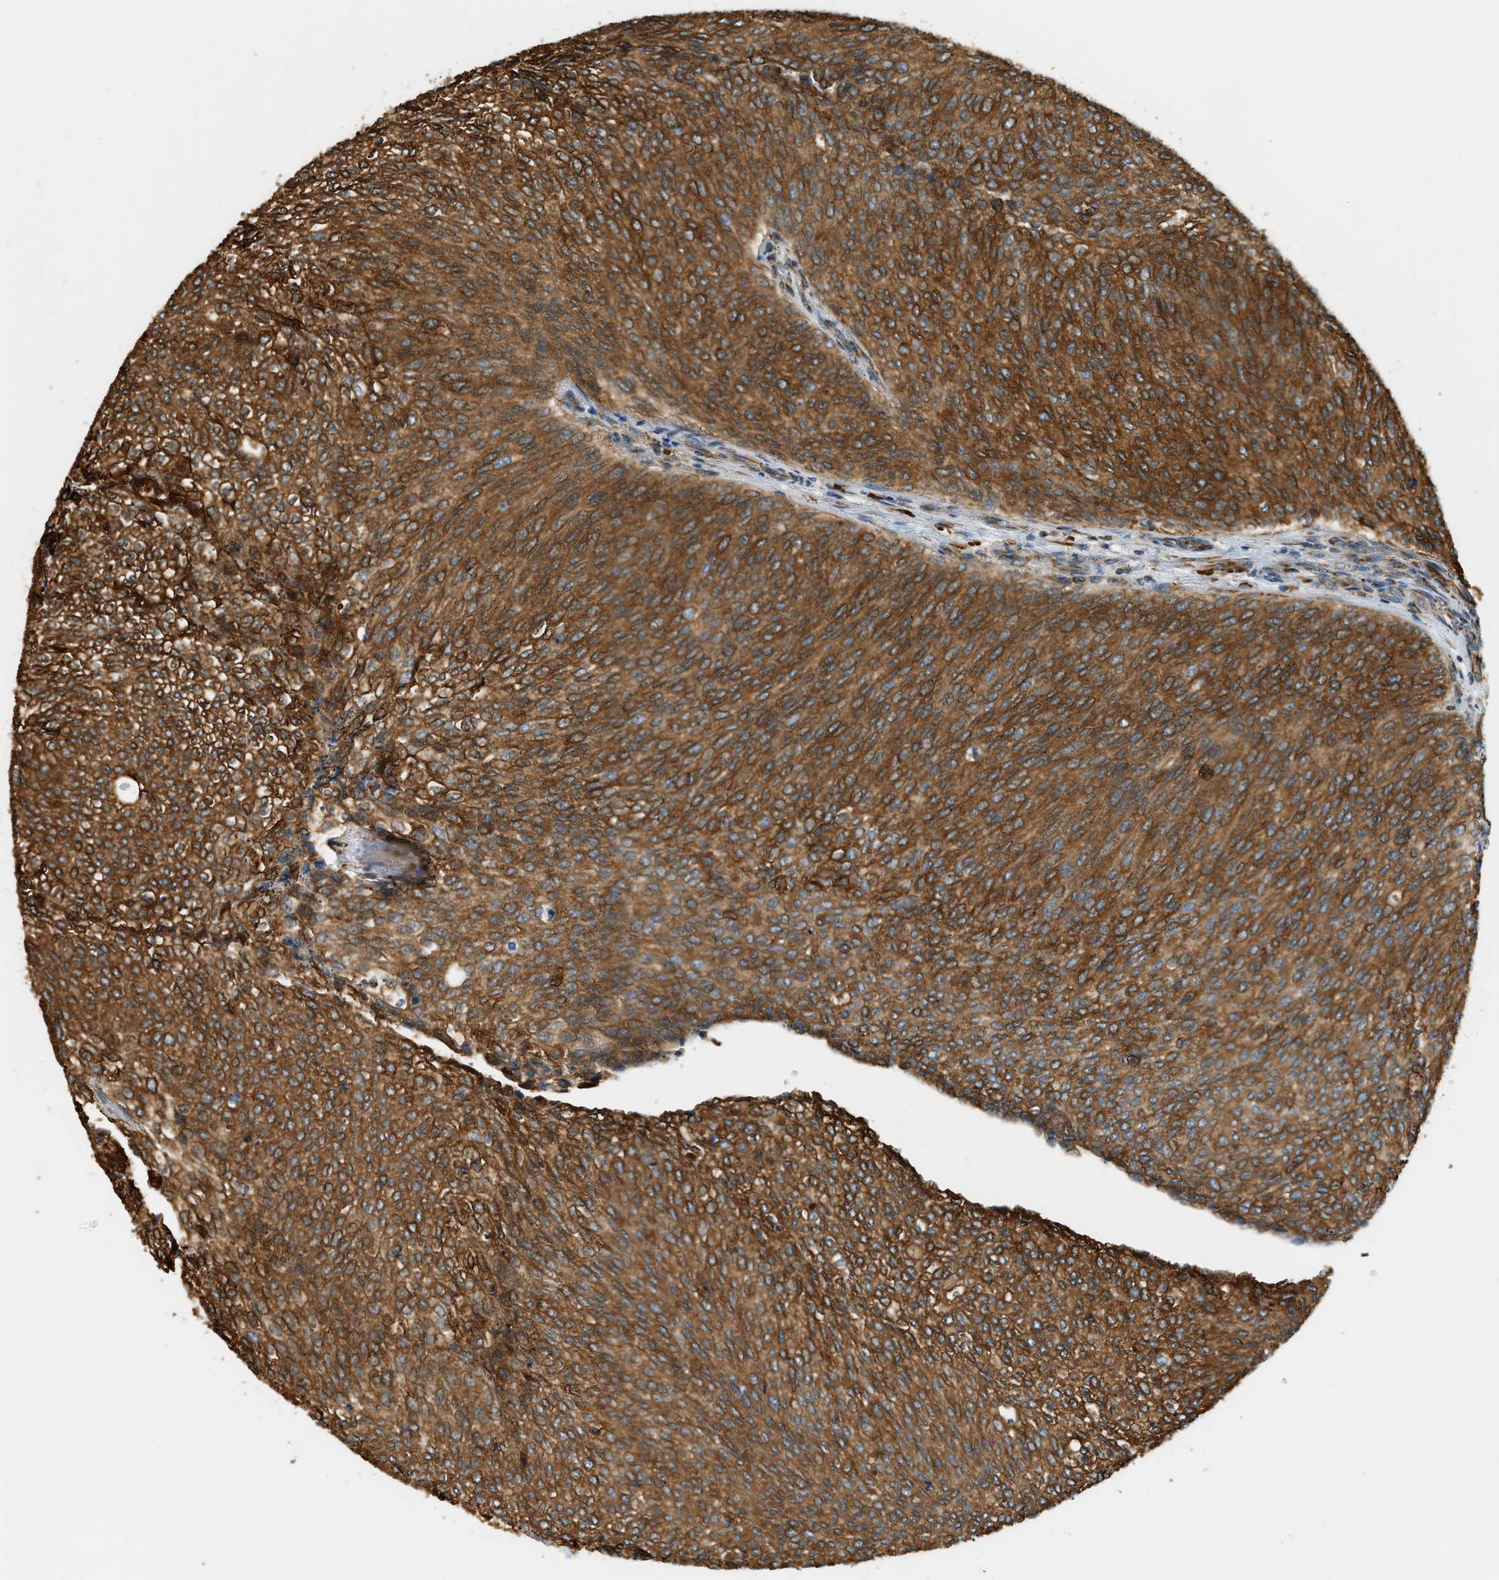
{"staining": {"intensity": "strong", "quantity": ">75%", "location": "cytoplasmic/membranous"}, "tissue": "urothelial cancer", "cell_type": "Tumor cells", "image_type": "cancer", "snomed": [{"axis": "morphology", "description": "Urothelial carcinoma, Low grade"}, {"axis": "topography", "description": "Urinary bladder"}], "caption": "Low-grade urothelial carcinoma stained for a protein reveals strong cytoplasmic/membranous positivity in tumor cells.", "gene": "SEMA4D", "patient": {"sex": "female", "age": 79}}